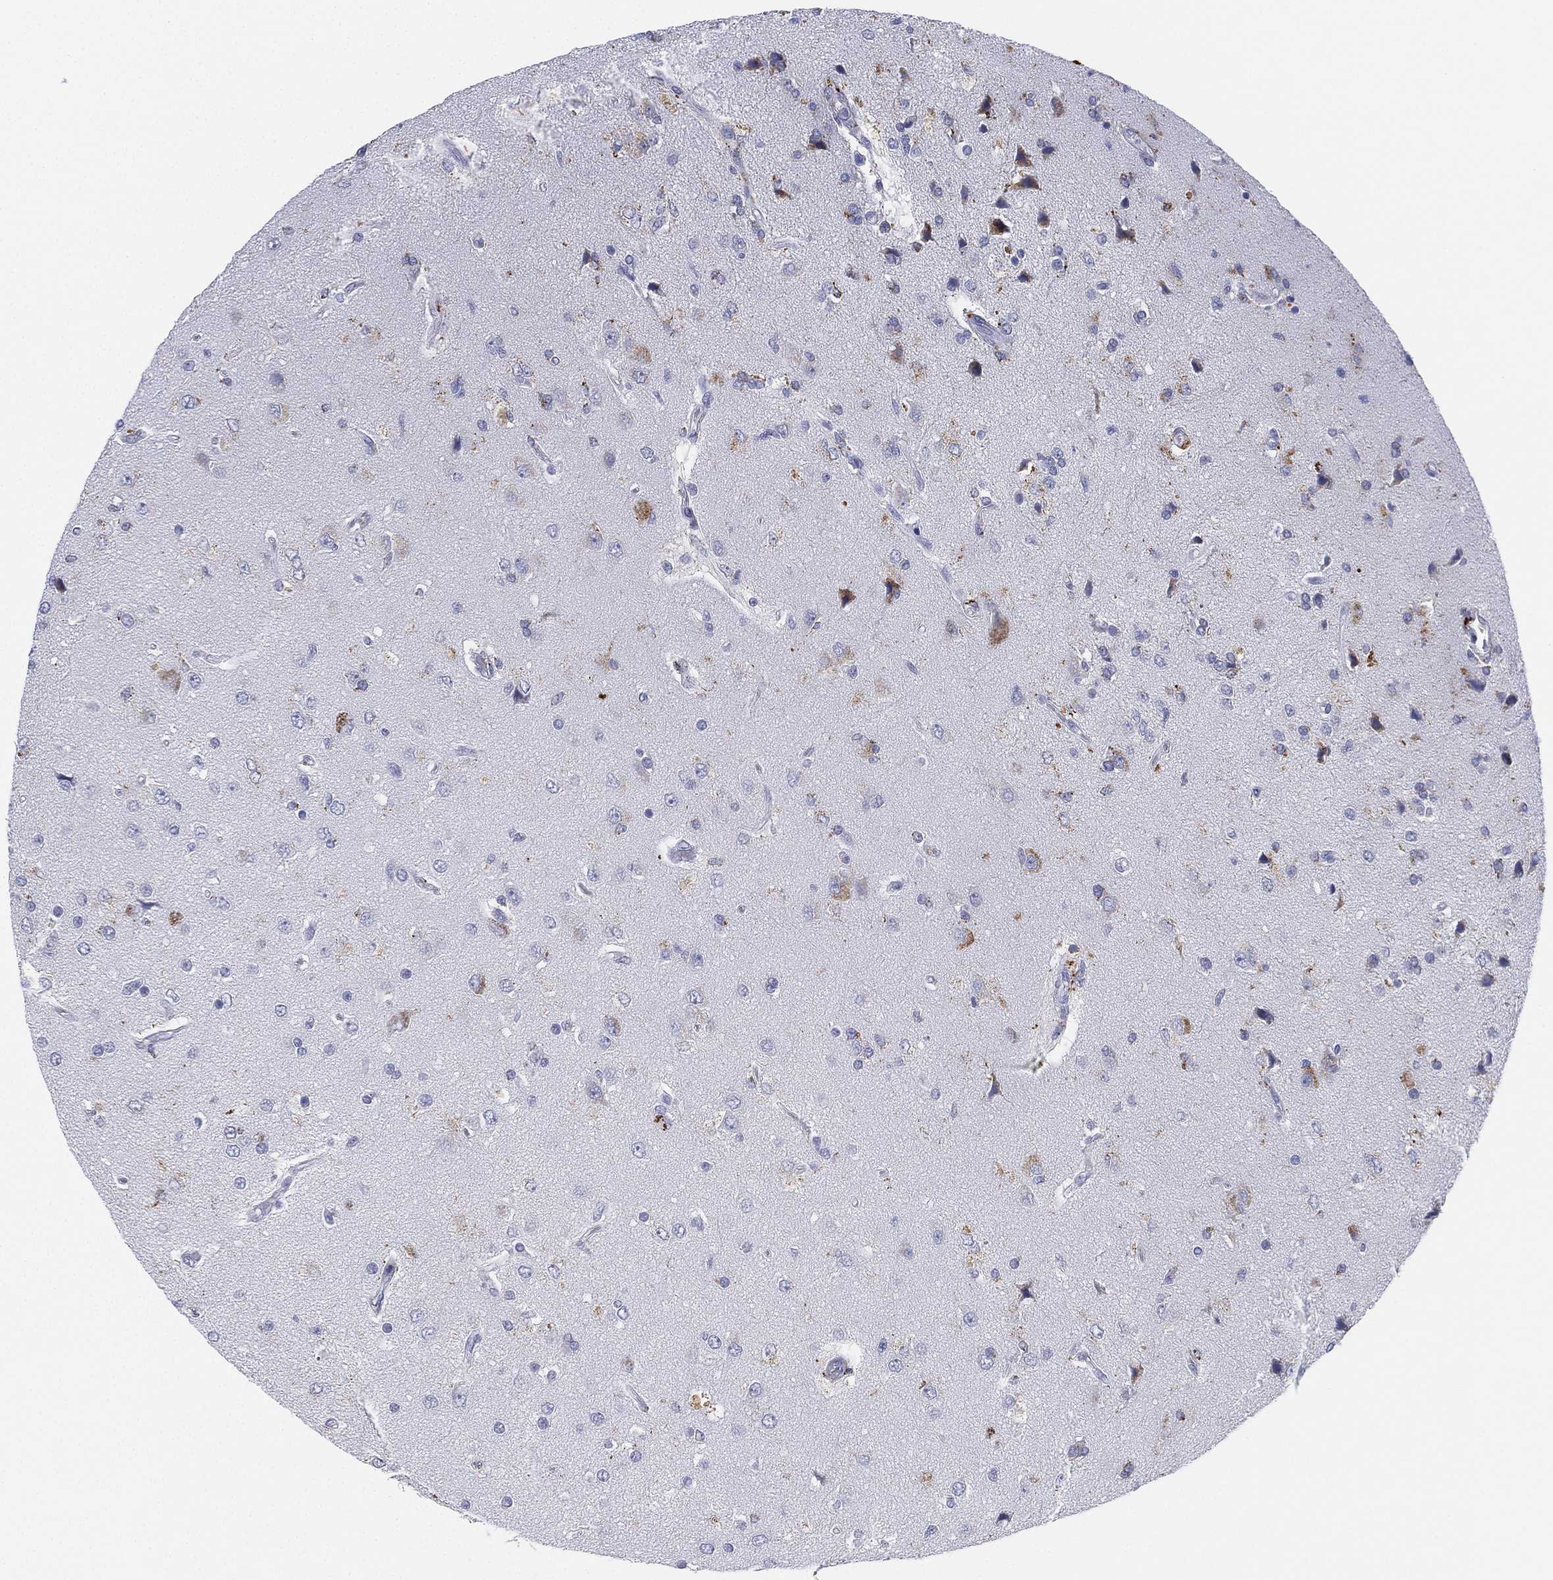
{"staining": {"intensity": "weak", "quantity": "<25%", "location": "cytoplasmic/membranous"}, "tissue": "glioma", "cell_type": "Tumor cells", "image_type": "cancer", "snomed": [{"axis": "morphology", "description": "Glioma, malignant, High grade"}, {"axis": "topography", "description": "Brain"}], "caption": "High magnification brightfield microscopy of malignant glioma (high-grade) stained with DAB (3,3'-diaminobenzidine) (brown) and counterstained with hematoxylin (blue): tumor cells show no significant expression. (Immunohistochemistry, brightfield microscopy, high magnification).", "gene": "NPC2", "patient": {"sex": "male", "age": 56}}